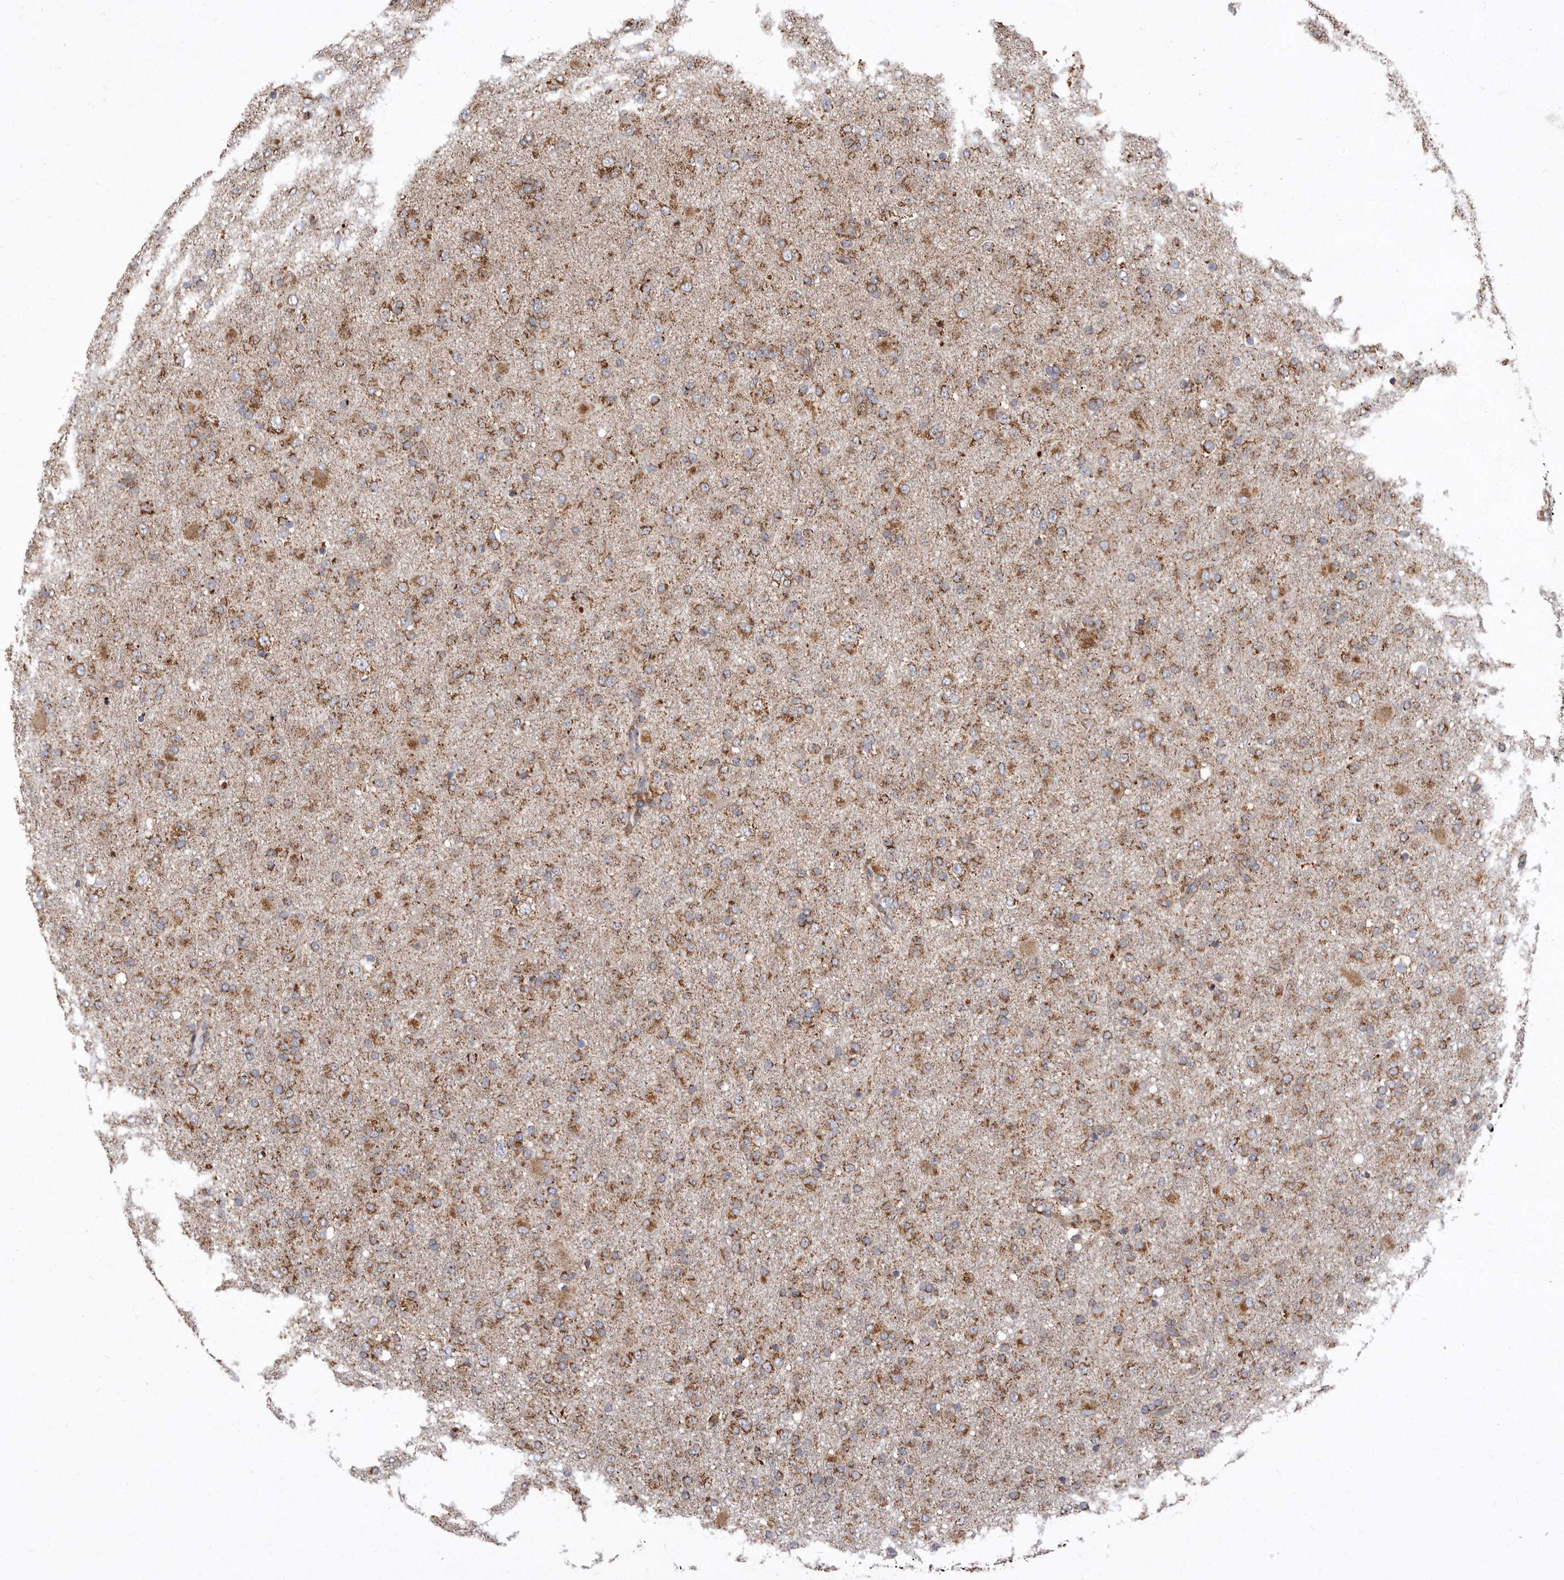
{"staining": {"intensity": "moderate", "quantity": ">75%", "location": "cytoplasmic/membranous"}, "tissue": "glioma", "cell_type": "Tumor cells", "image_type": "cancer", "snomed": [{"axis": "morphology", "description": "Glioma, malignant, Low grade"}, {"axis": "topography", "description": "Brain"}], "caption": "Immunohistochemistry of human malignant glioma (low-grade) displays medium levels of moderate cytoplasmic/membranous staining in approximately >75% of tumor cells.", "gene": "CDK5RAP3", "patient": {"sex": "male", "age": 65}}